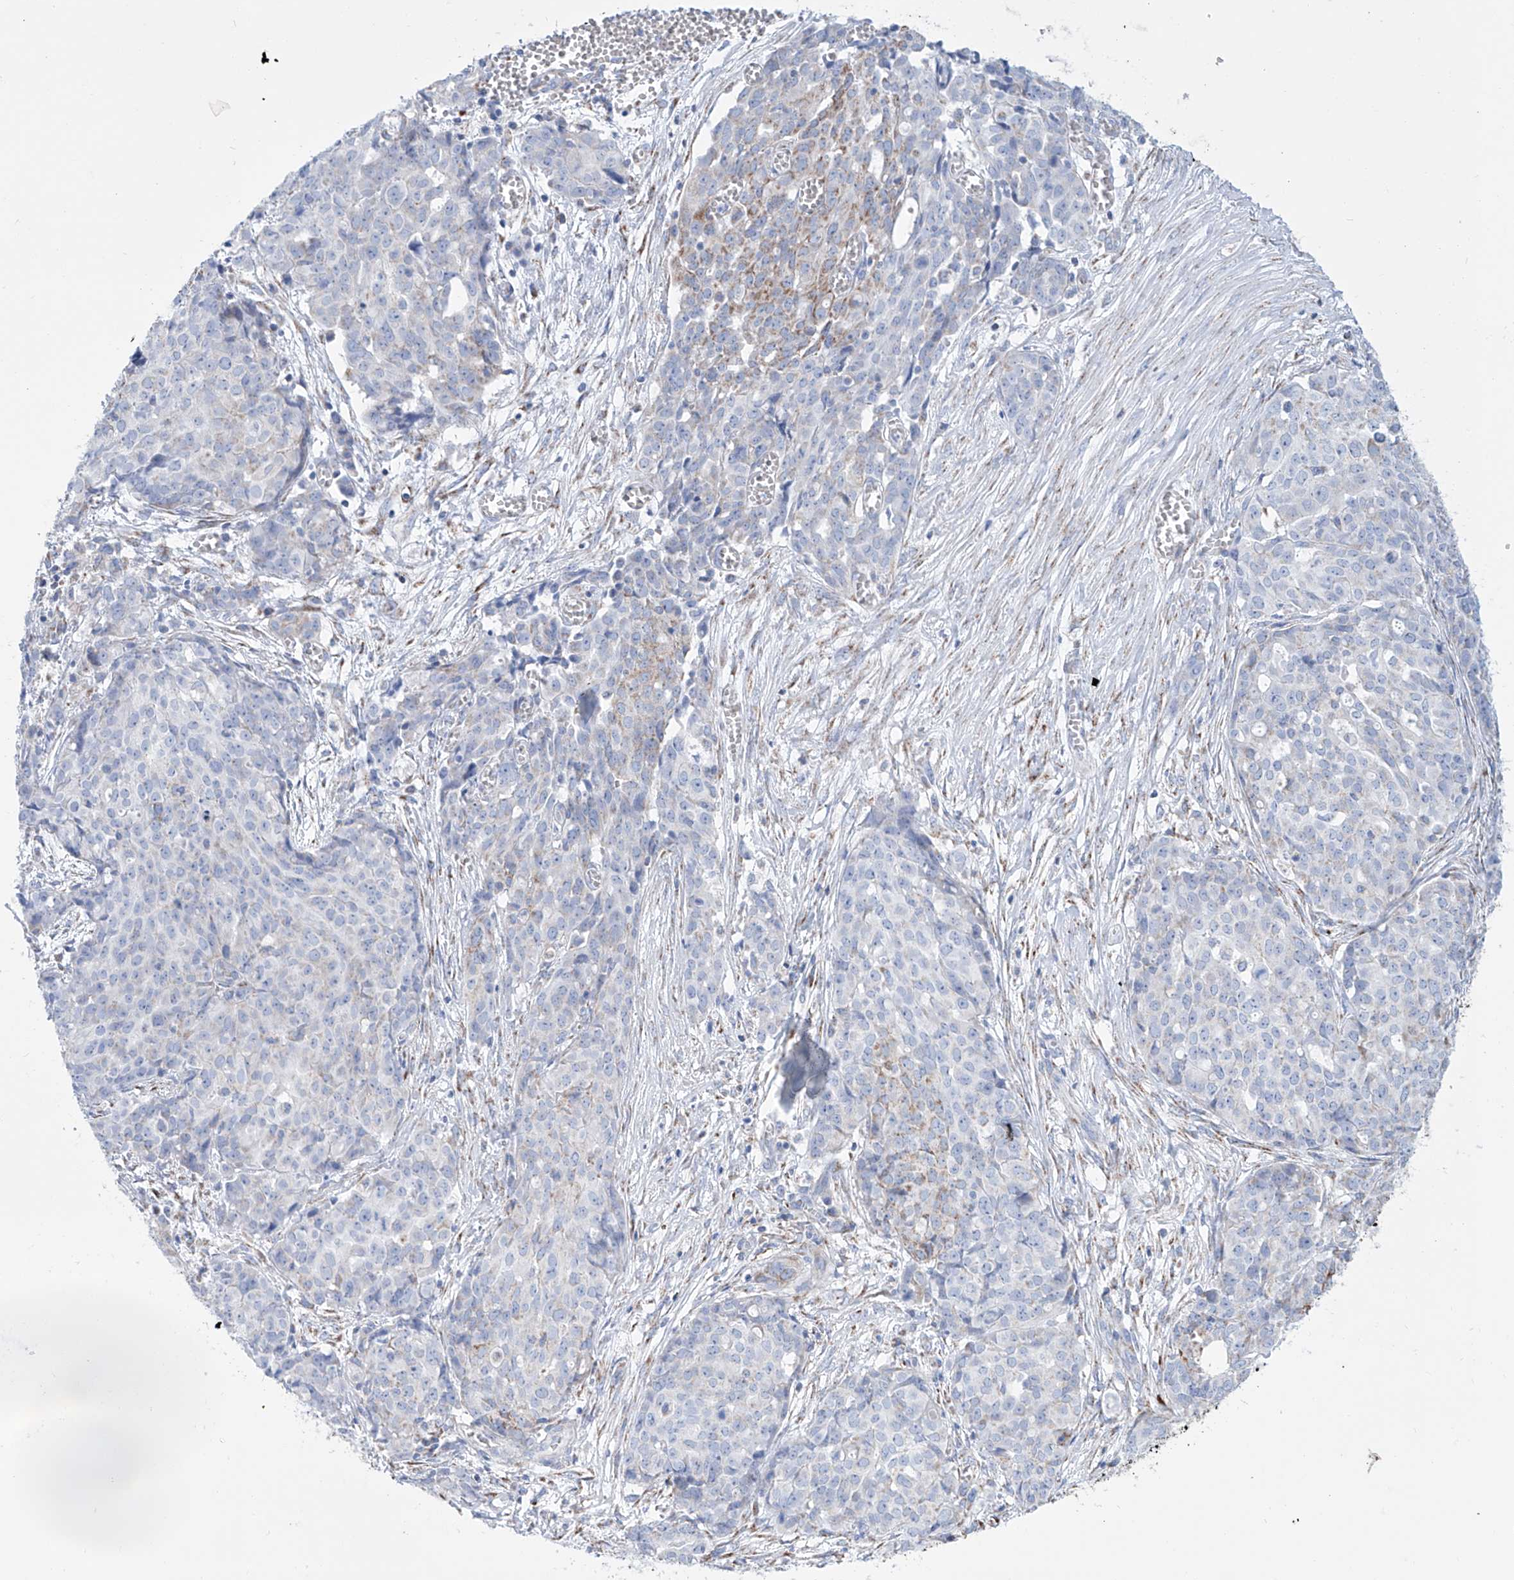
{"staining": {"intensity": "negative", "quantity": "none", "location": "none"}, "tissue": "ovarian cancer", "cell_type": "Tumor cells", "image_type": "cancer", "snomed": [{"axis": "morphology", "description": "Cystadenocarcinoma, serous, NOS"}, {"axis": "topography", "description": "Soft tissue"}, {"axis": "topography", "description": "Ovary"}], "caption": "An immunohistochemistry image of ovarian cancer (serous cystadenocarcinoma) is shown. There is no staining in tumor cells of ovarian cancer (serous cystadenocarcinoma). (DAB (3,3'-diaminobenzidine) immunohistochemistry with hematoxylin counter stain).", "gene": "ALDH6A1", "patient": {"sex": "female", "age": 57}}